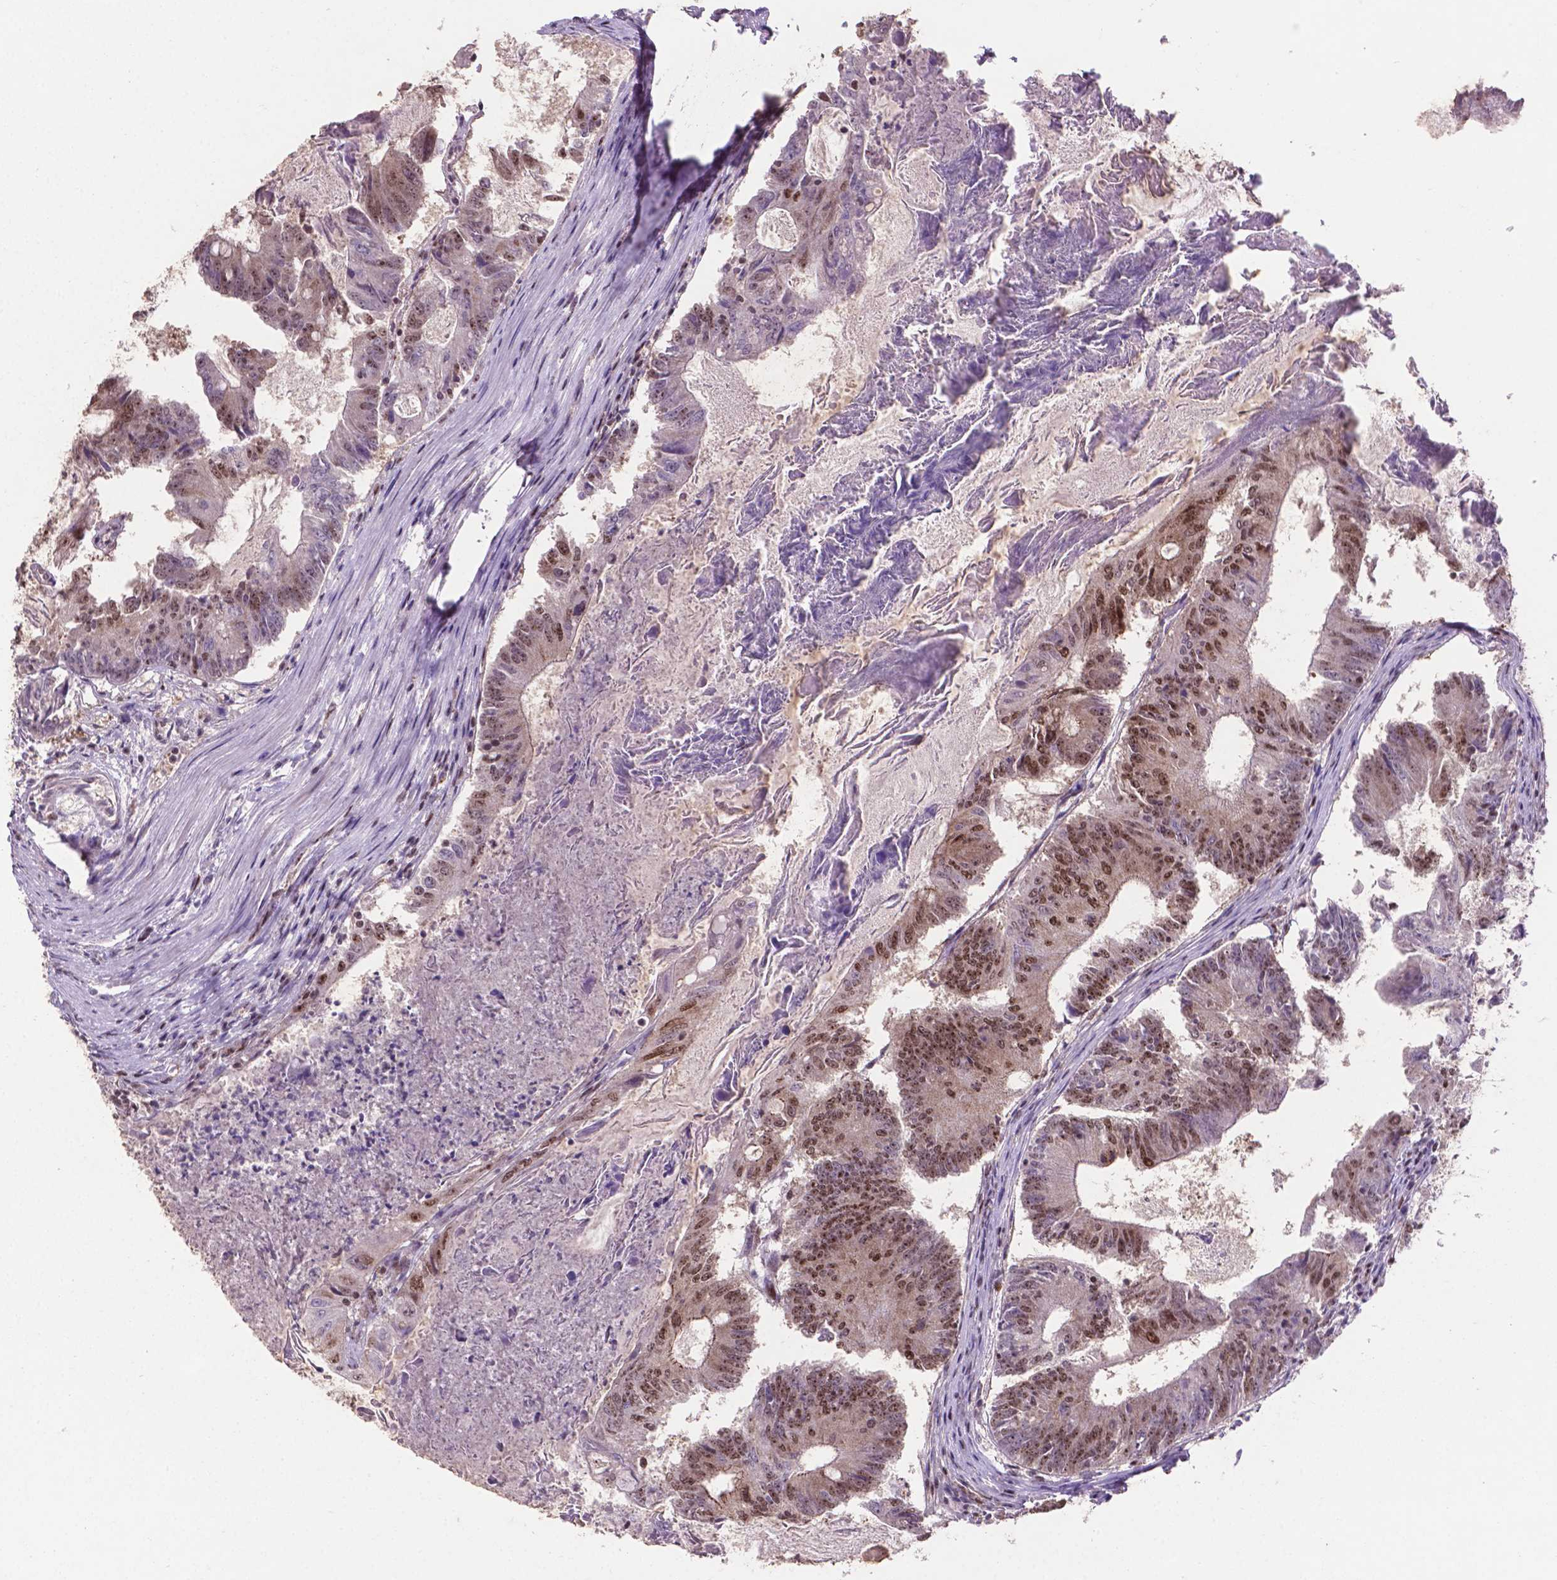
{"staining": {"intensity": "moderate", "quantity": "25%-75%", "location": "nuclear"}, "tissue": "colorectal cancer", "cell_type": "Tumor cells", "image_type": "cancer", "snomed": [{"axis": "morphology", "description": "Adenocarcinoma, NOS"}, {"axis": "topography", "description": "Colon"}], "caption": "Human colorectal cancer (adenocarcinoma) stained for a protein (brown) exhibits moderate nuclear positive staining in about 25%-75% of tumor cells.", "gene": "CSNK2A1", "patient": {"sex": "female", "age": 70}}